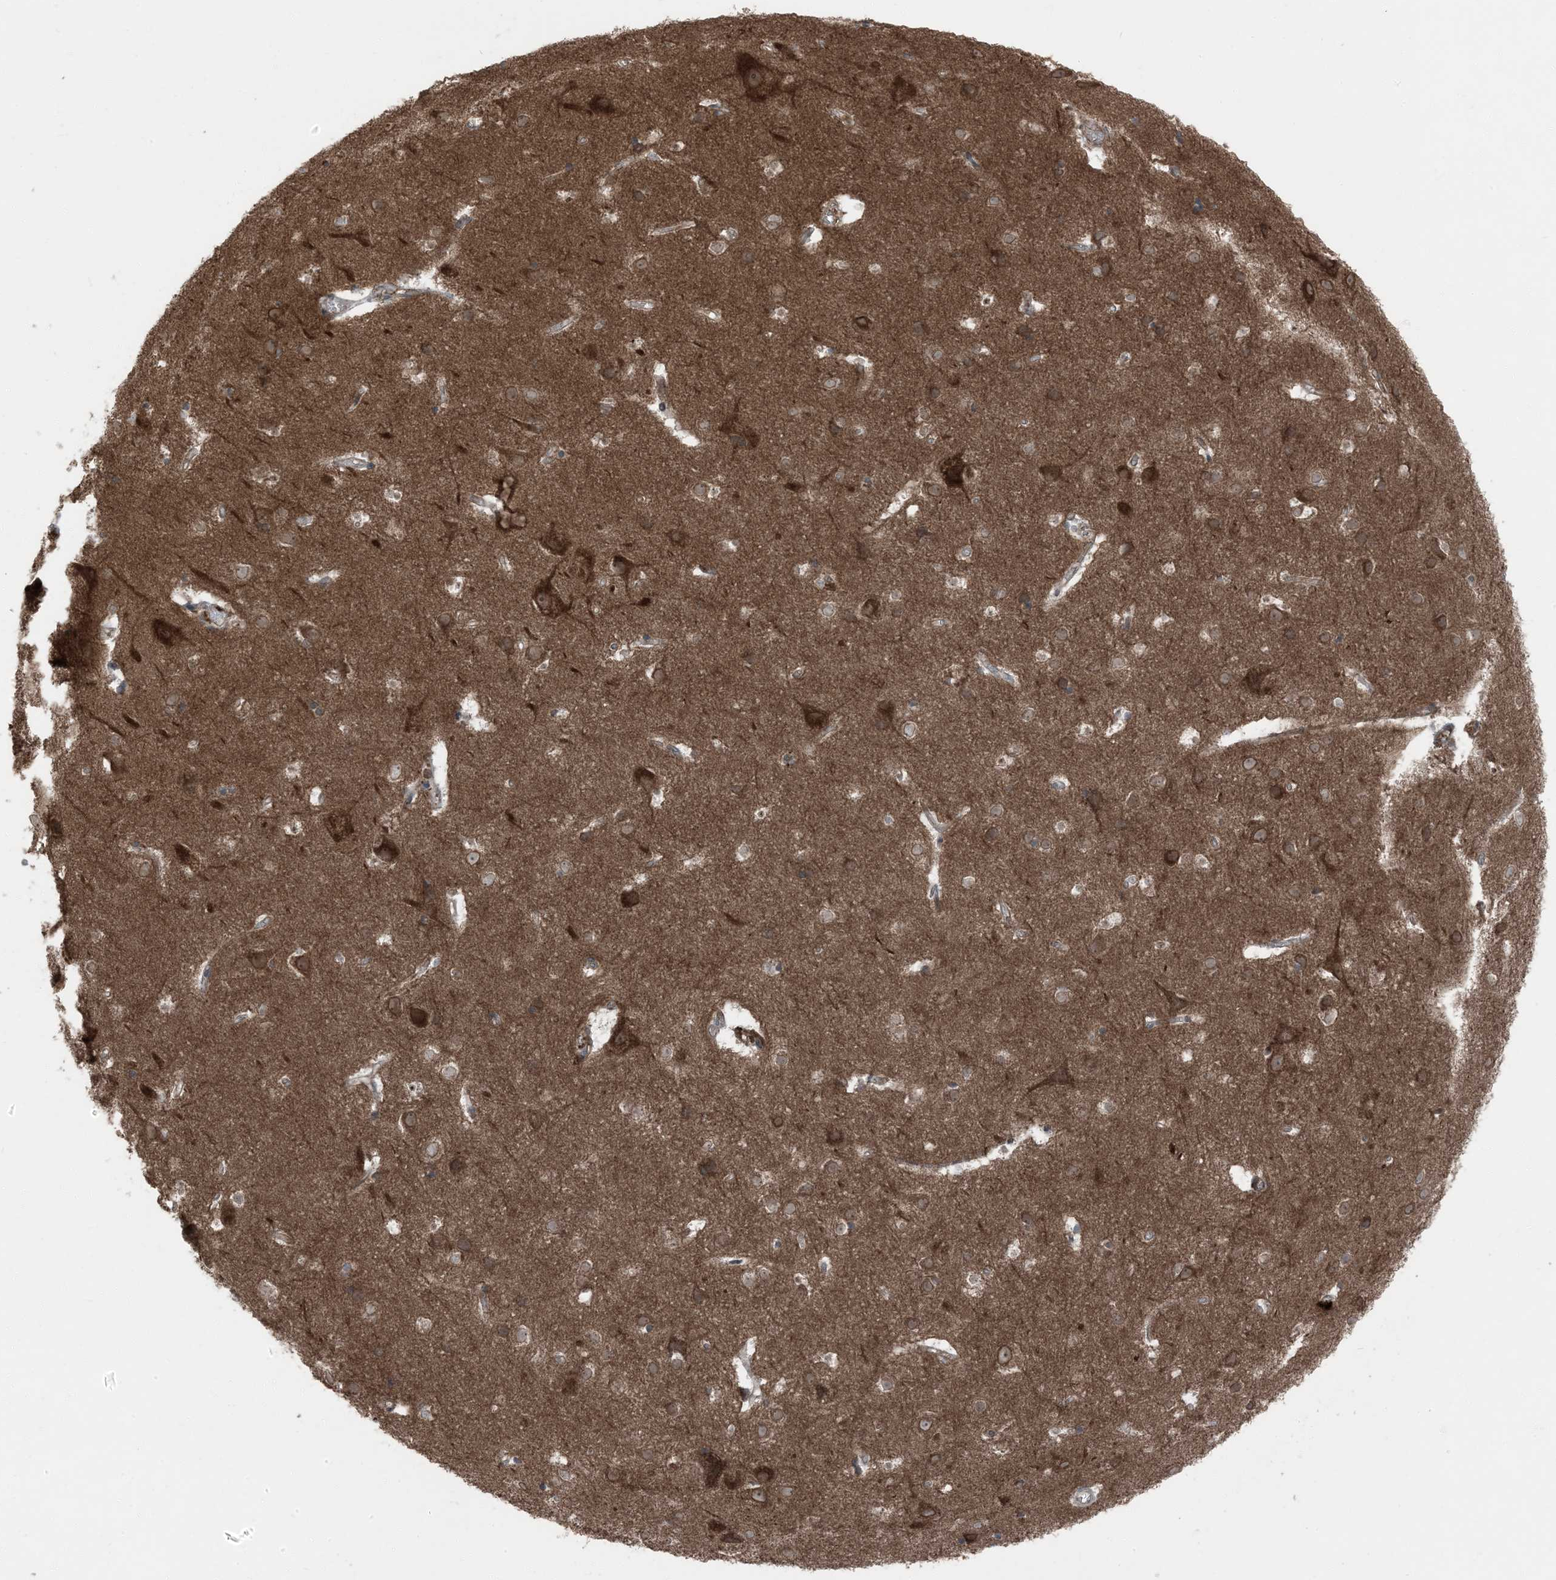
{"staining": {"intensity": "moderate", "quantity": ">75%", "location": "cytoplasmic/membranous"}, "tissue": "cerebral cortex", "cell_type": "Endothelial cells", "image_type": "normal", "snomed": [{"axis": "morphology", "description": "Normal tissue, NOS"}, {"axis": "topography", "description": "Cerebral cortex"}], "caption": "IHC image of benign cerebral cortex stained for a protein (brown), which shows medium levels of moderate cytoplasmic/membranous staining in approximately >75% of endothelial cells.", "gene": "RAB3GAP1", "patient": {"sex": "male", "age": 54}}